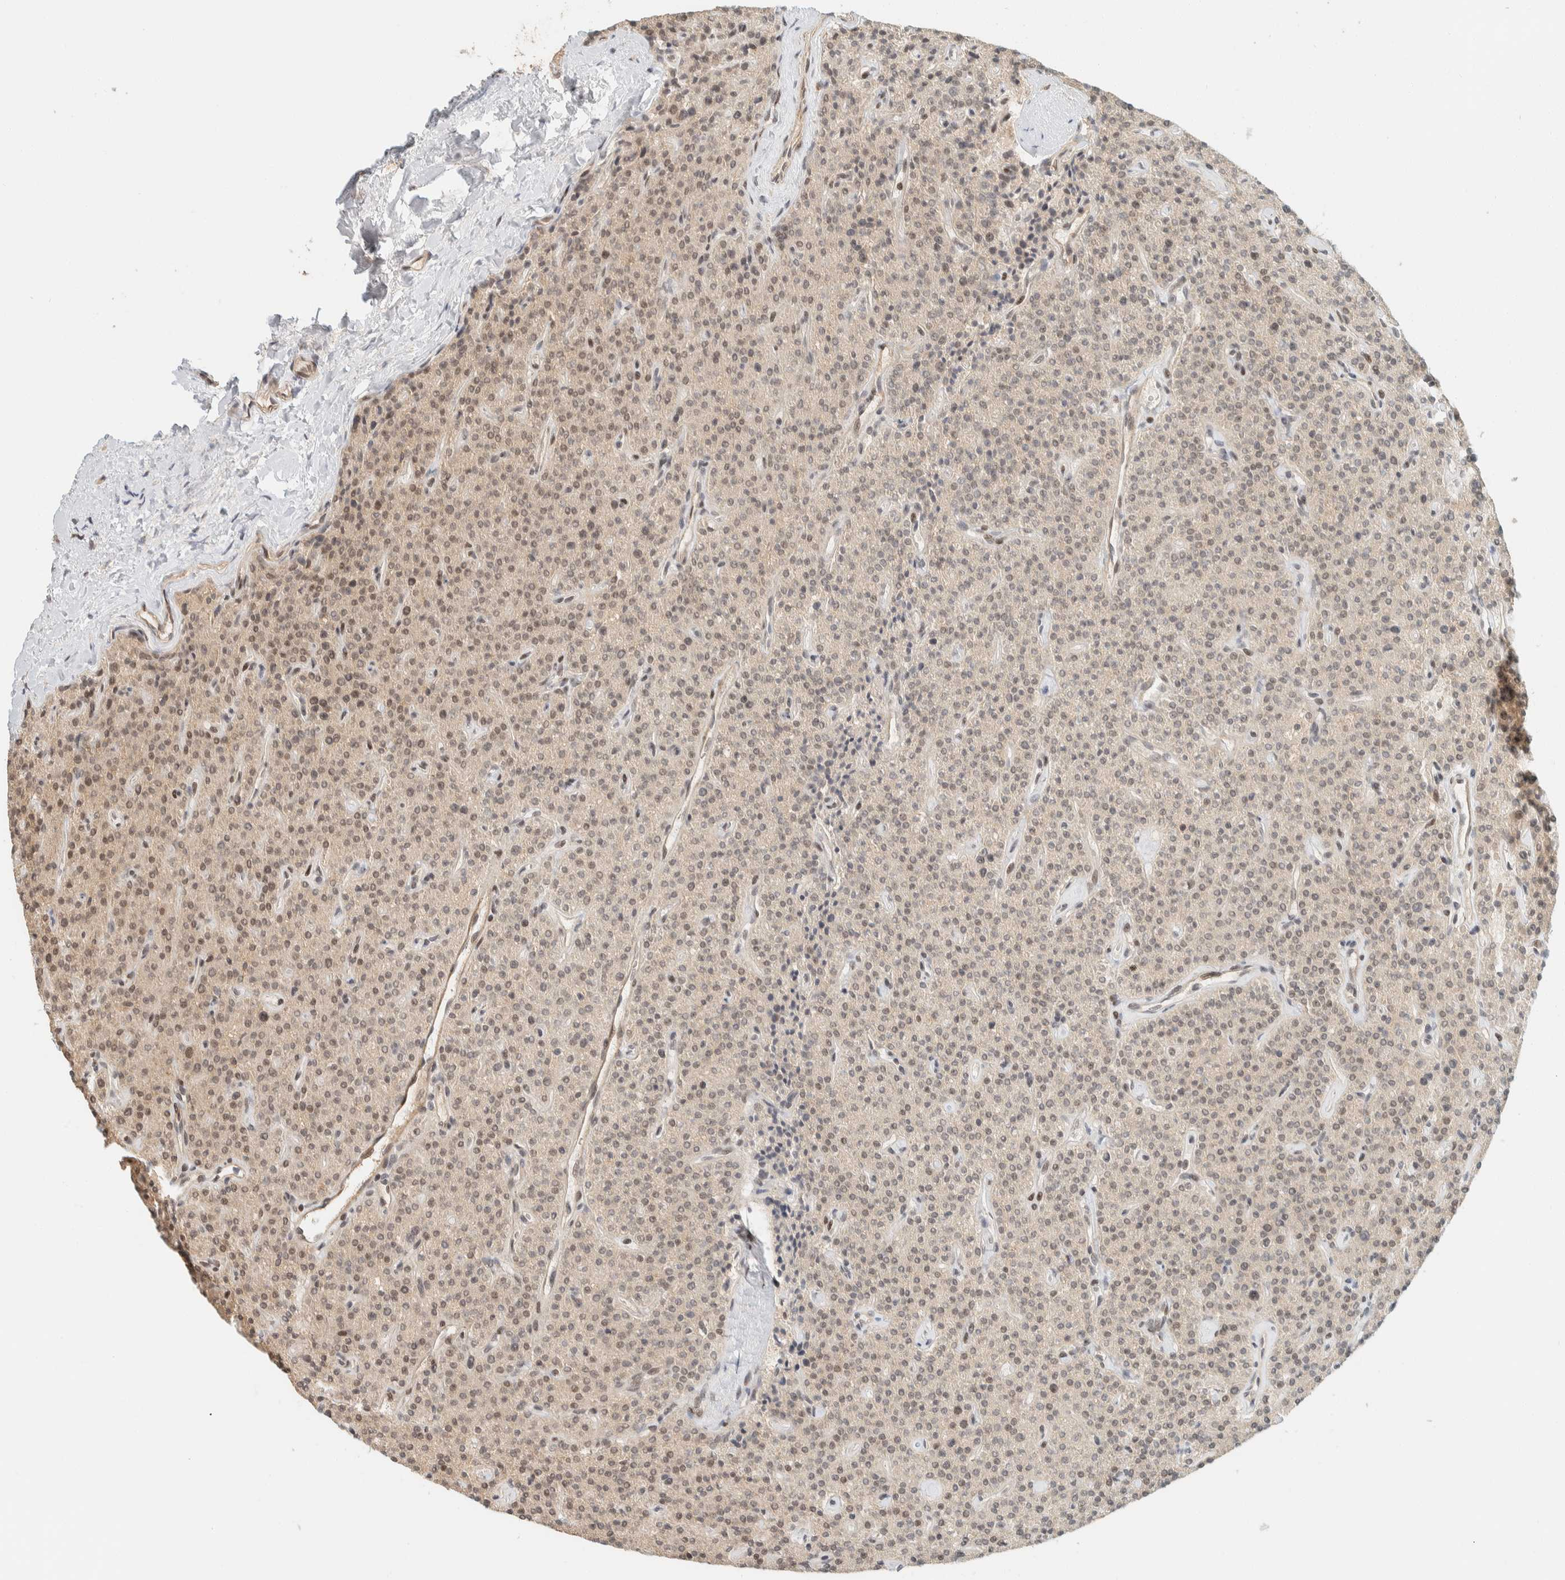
{"staining": {"intensity": "weak", "quantity": ">75%", "location": "cytoplasmic/membranous,nuclear"}, "tissue": "parathyroid gland", "cell_type": "Glandular cells", "image_type": "normal", "snomed": [{"axis": "morphology", "description": "Normal tissue, NOS"}, {"axis": "topography", "description": "Parathyroid gland"}], "caption": "IHC (DAB) staining of unremarkable human parathyroid gland exhibits weak cytoplasmic/membranous,nuclear protein positivity in about >75% of glandular cells. (DAB (3,3'-diaminobenzidine) IHC, brown staining for protein, blue staining for nuclei).", "gene": "ARFGEF1", "patient": {"sex": "male", "age": 46}}